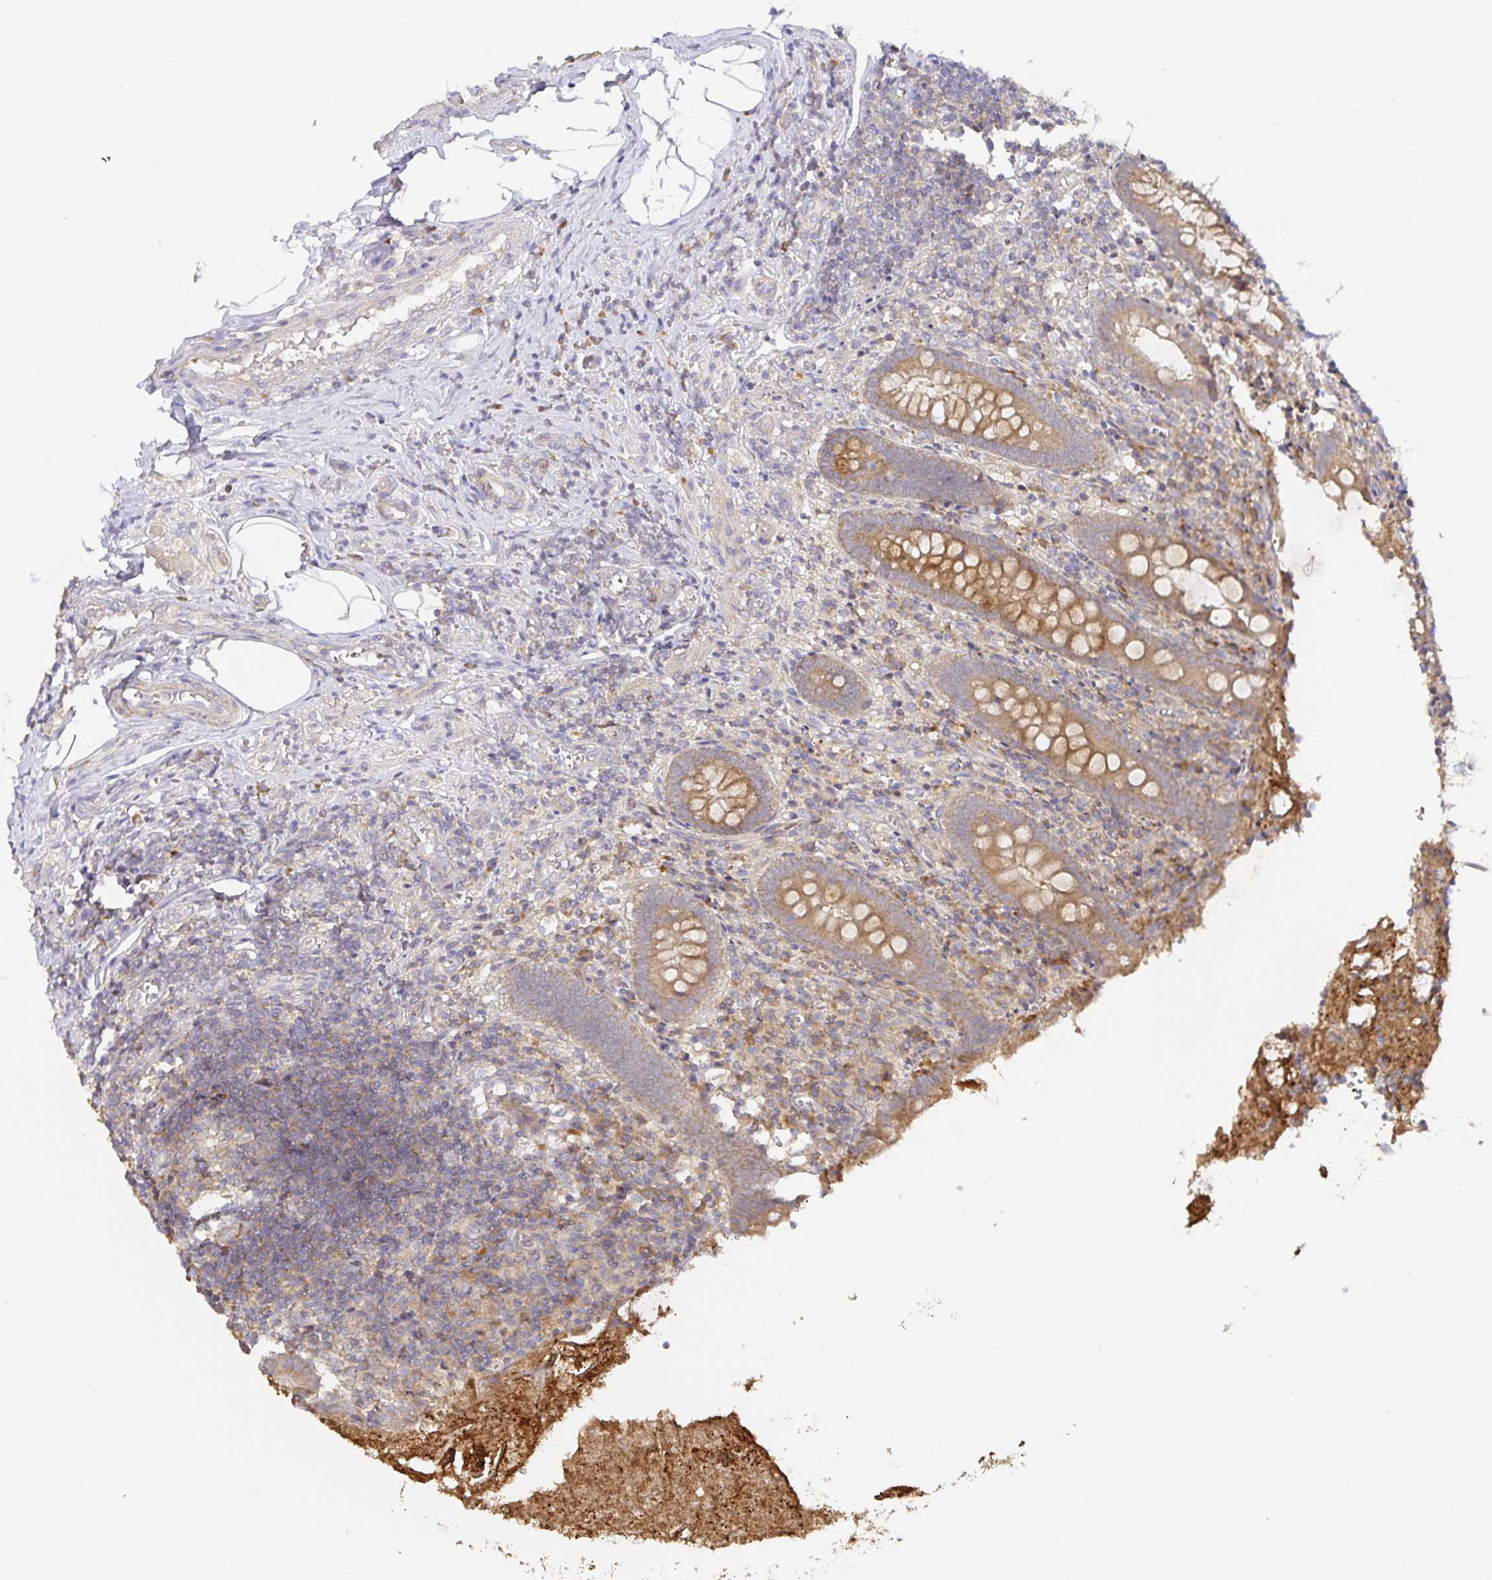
{"staining": {"intensity": "moderate", "quantity": ">75%", "location": "cytoplasmic/membranous"}, "tissue": "appendix", "cell_type": "Glandular cells", "image_type": "normal", "snomed": [{"axis": "morphology", "description": "Normal tissue, NOS"}, {"axis": "topography", "description": "Appendix"}], "caption": "This photomicrograph reveals immunohistochemistry staining of normal appendix, with medium moderate cytoplasmic/membranous positivity in approximately >75% of glandular cells.", "gene": "ZDHHC11B", "patient": {"sex": "female", "age": 17}}